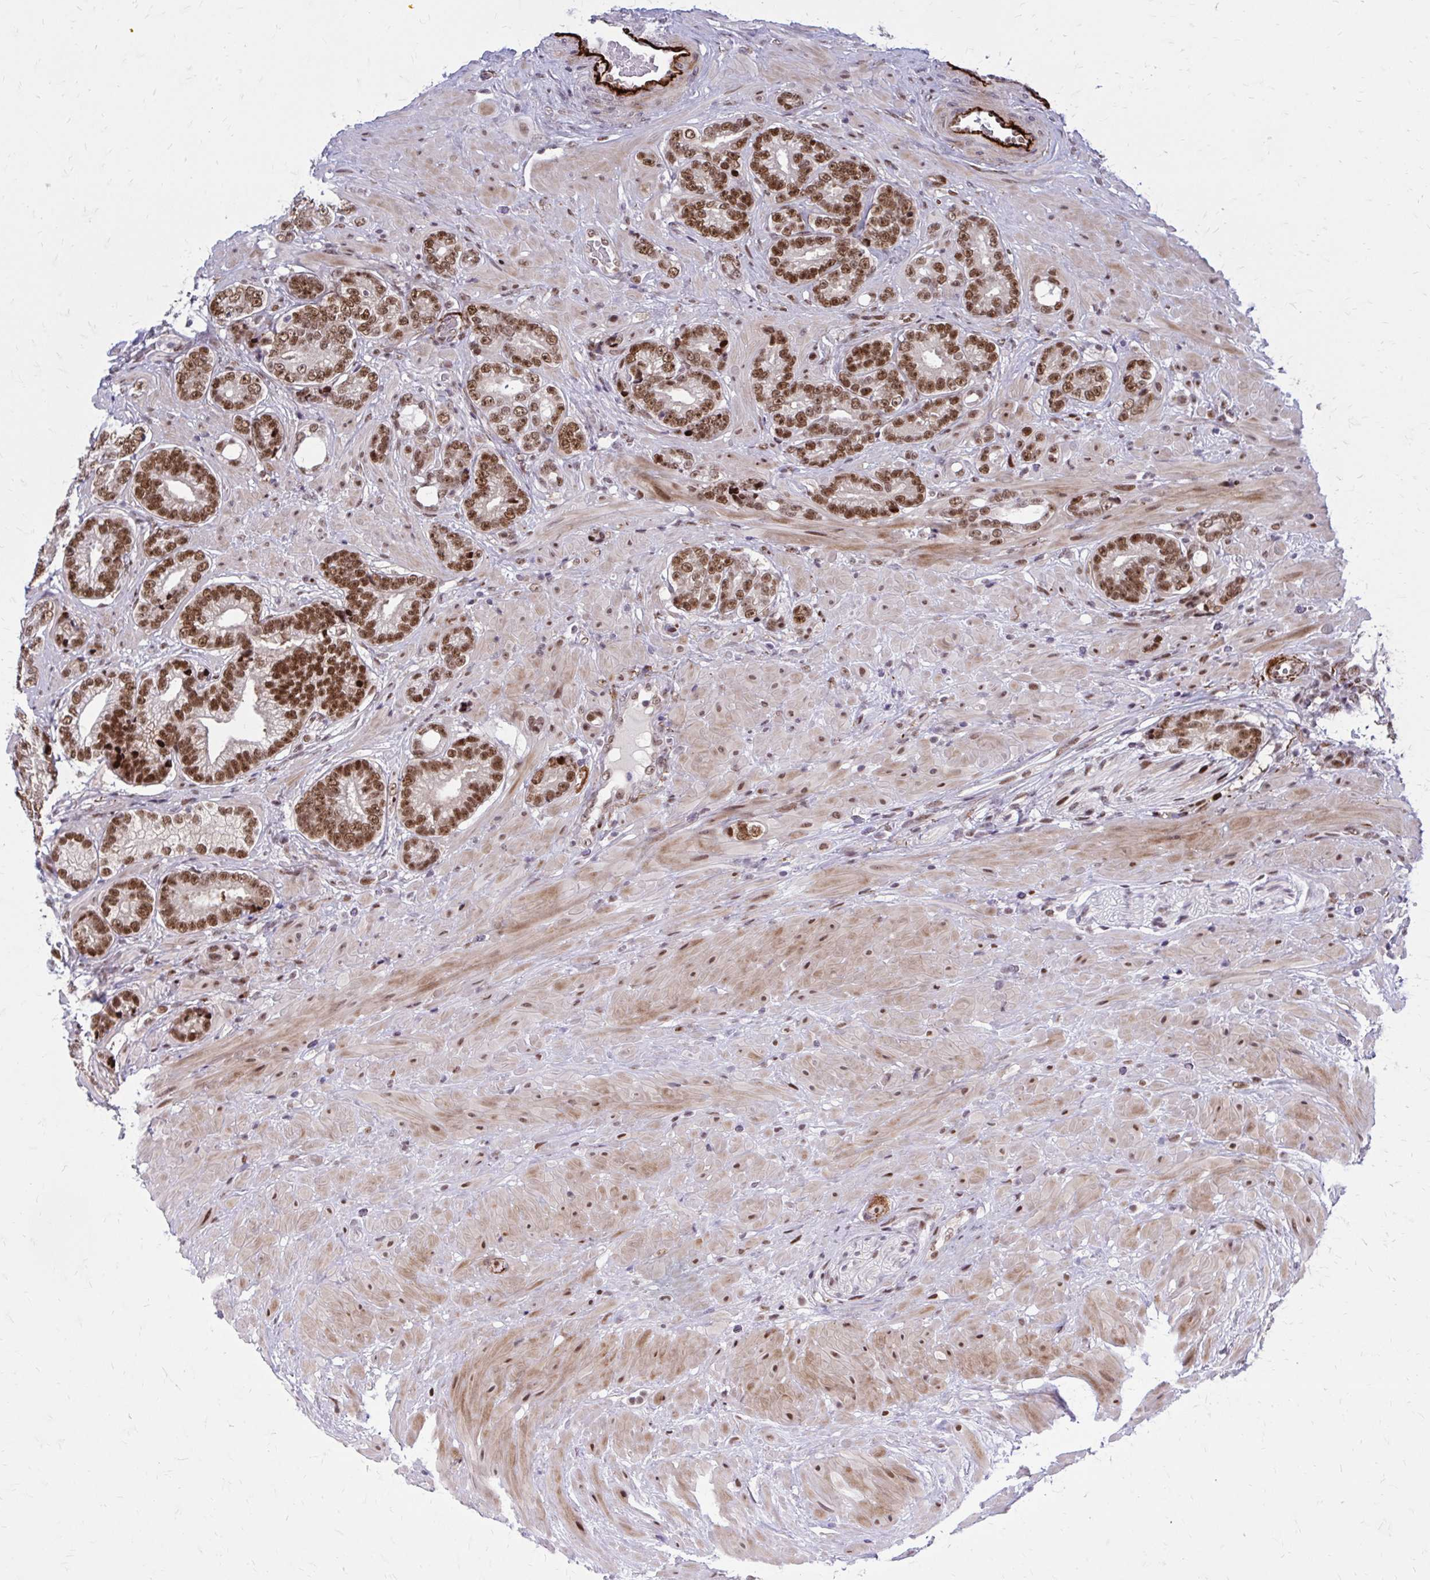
{"staining": {"intensity": "moderate", "quantity": ">75%", "location": "nuclear"}, "tissue": "prostate cancer", "cell_type": "Tumor cells", "image_type": "cancer", "snomed": [{"axis": "morphology", "description": "Adenocarcinoma, Low grade"}, {"axis": "topography", "description": "Prostate"}], "caption": "Moderate nuclear protein positivity is identified in about >75% of tumor cells in prostate cancer.", "gene": "PSME4", "patient": {"sex": "male", "age": 61}}